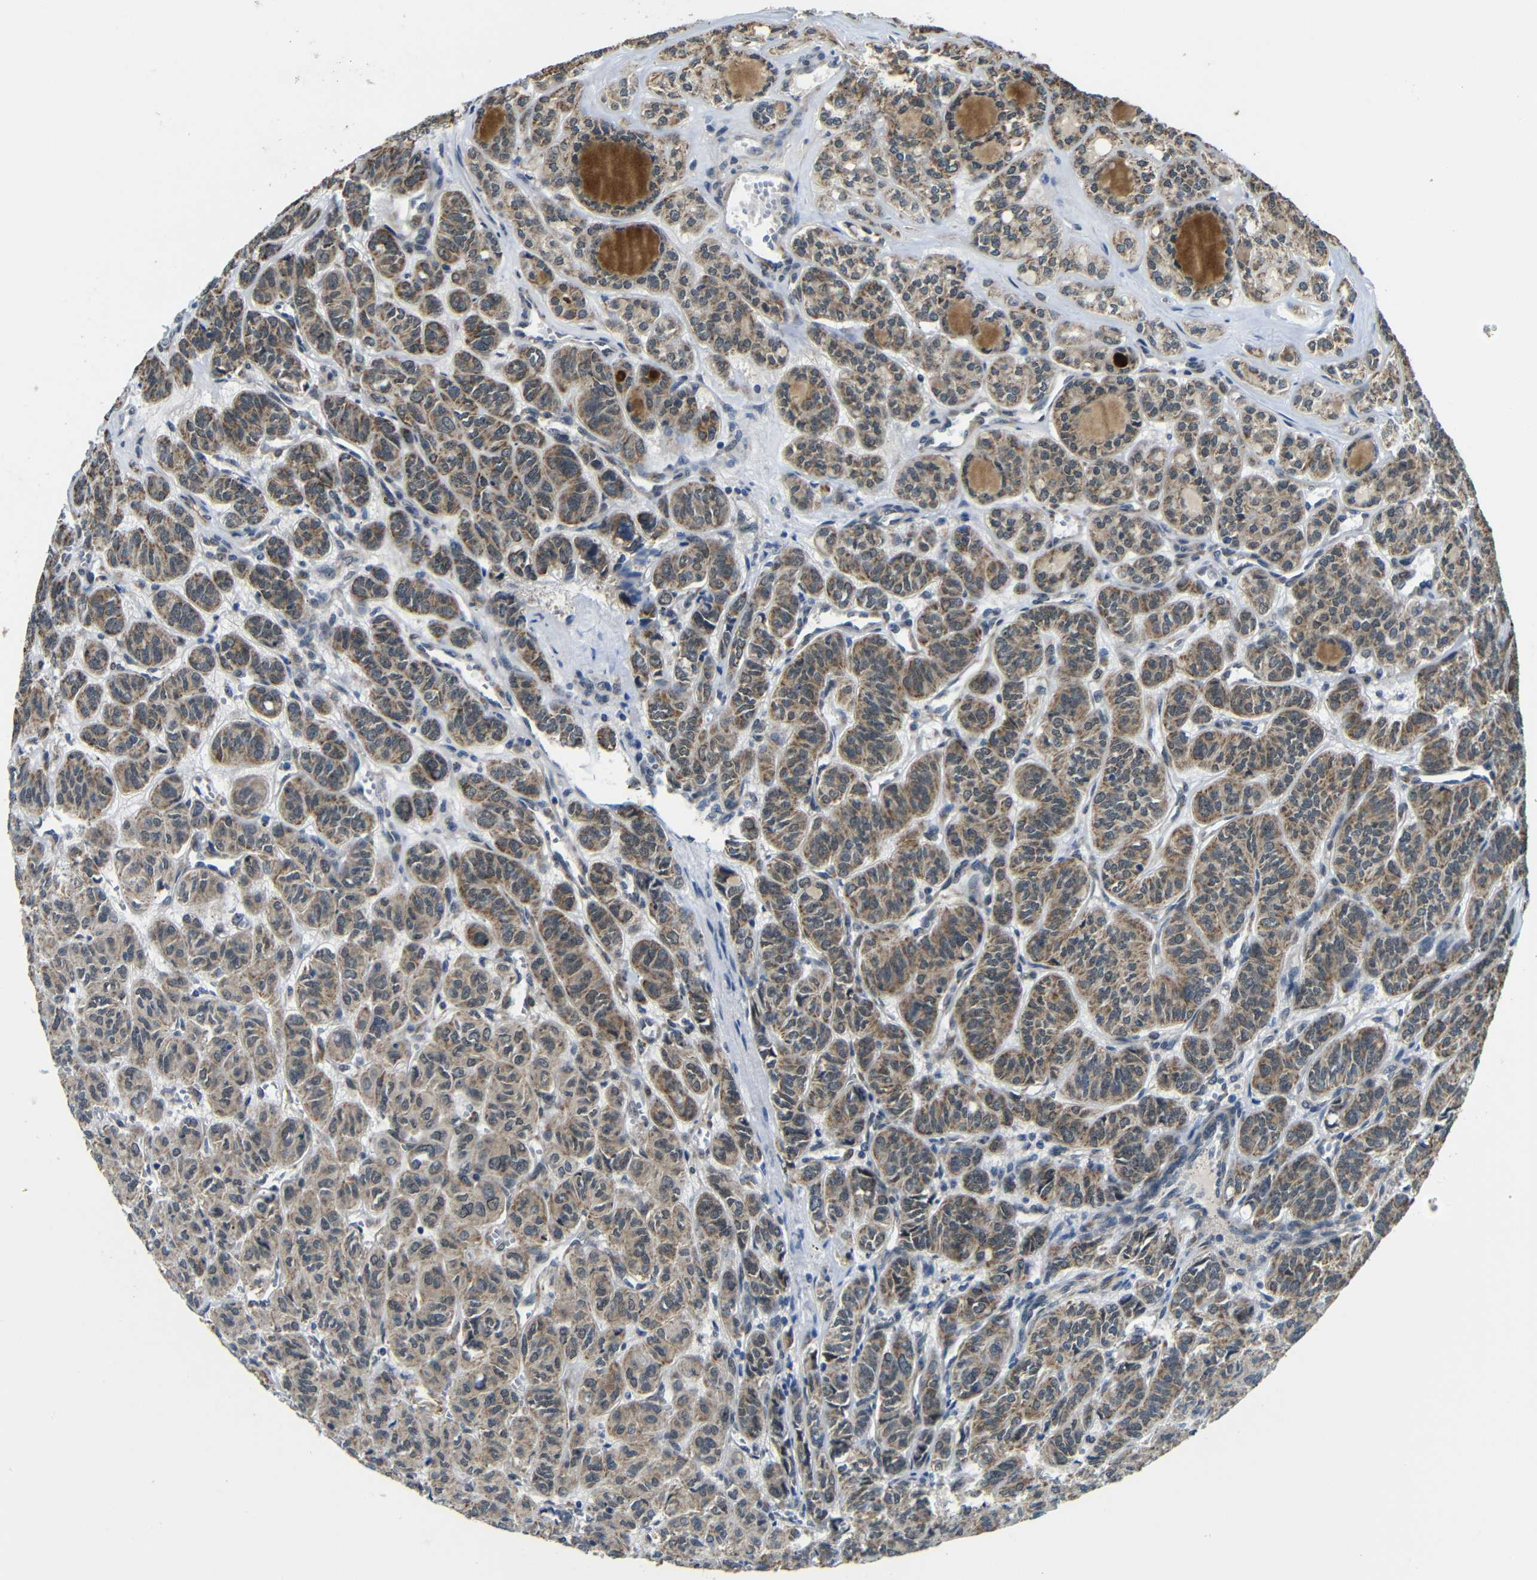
{"staining": {"intensity": "moderate", "quantity": ">75%", "location": "cytoplasmic/membranous"}, "tissue": "thyroid cancer", "cell_type": "Tumor cells", "image_type": "cancer", "snomed": [{"axis": "morphology", "description": "Follicular adenoma carcinoma, NOS"}, {"axis": "topography", "description": "Thyroid gland"}], "caption": "Human thyroid cancer (follicular adenoma carcinoma) stained with a protein marker demonstrates moderate staining in tumor cells.", "gene": "FAM172A", "patient": {"sex": "female", "age": 71}}